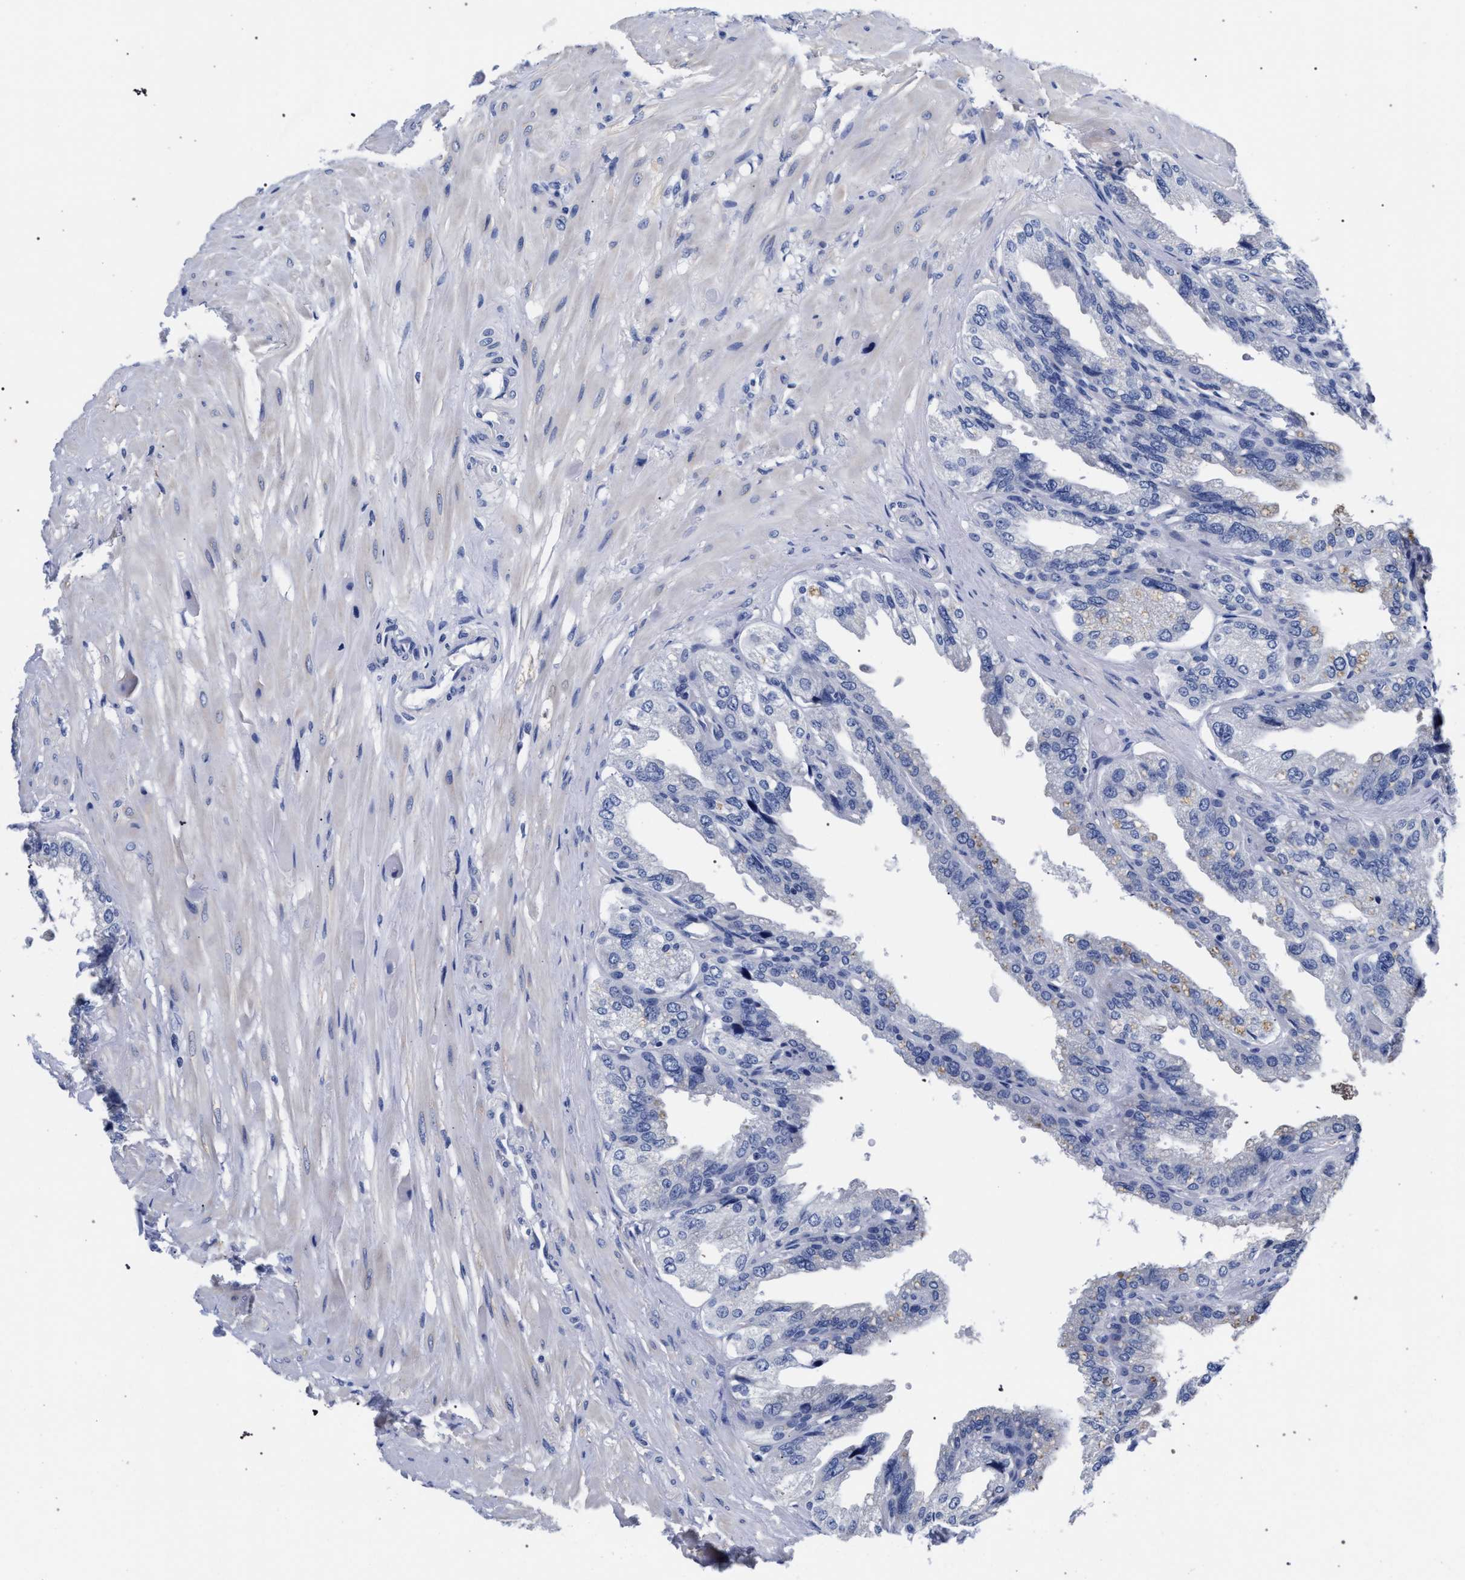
{"staining": {"intensity": "negative", "quantity": "none", "location": "none"}, "tissue": "seminal vesicle", "cell_type": "Glandular cells", "image_type": "normal", "snomed": [{"axis": "morphology", "description": "Normal tissue, NOS"}, {"axis": "topography", "description": "Seminal veicle"}], "caption": "Glandular cells show no significant protein positivity in unremarkable seminal vesicle. The staining was performed using DAB (3,3'-diaminobenzidine) to visualize the protein expression in brown, while the nuclei were stained in blue with hematoxylin (Magnification: 20x).", "gene": "AKAP4", "patient": {"sex": "male", "age": 68}}